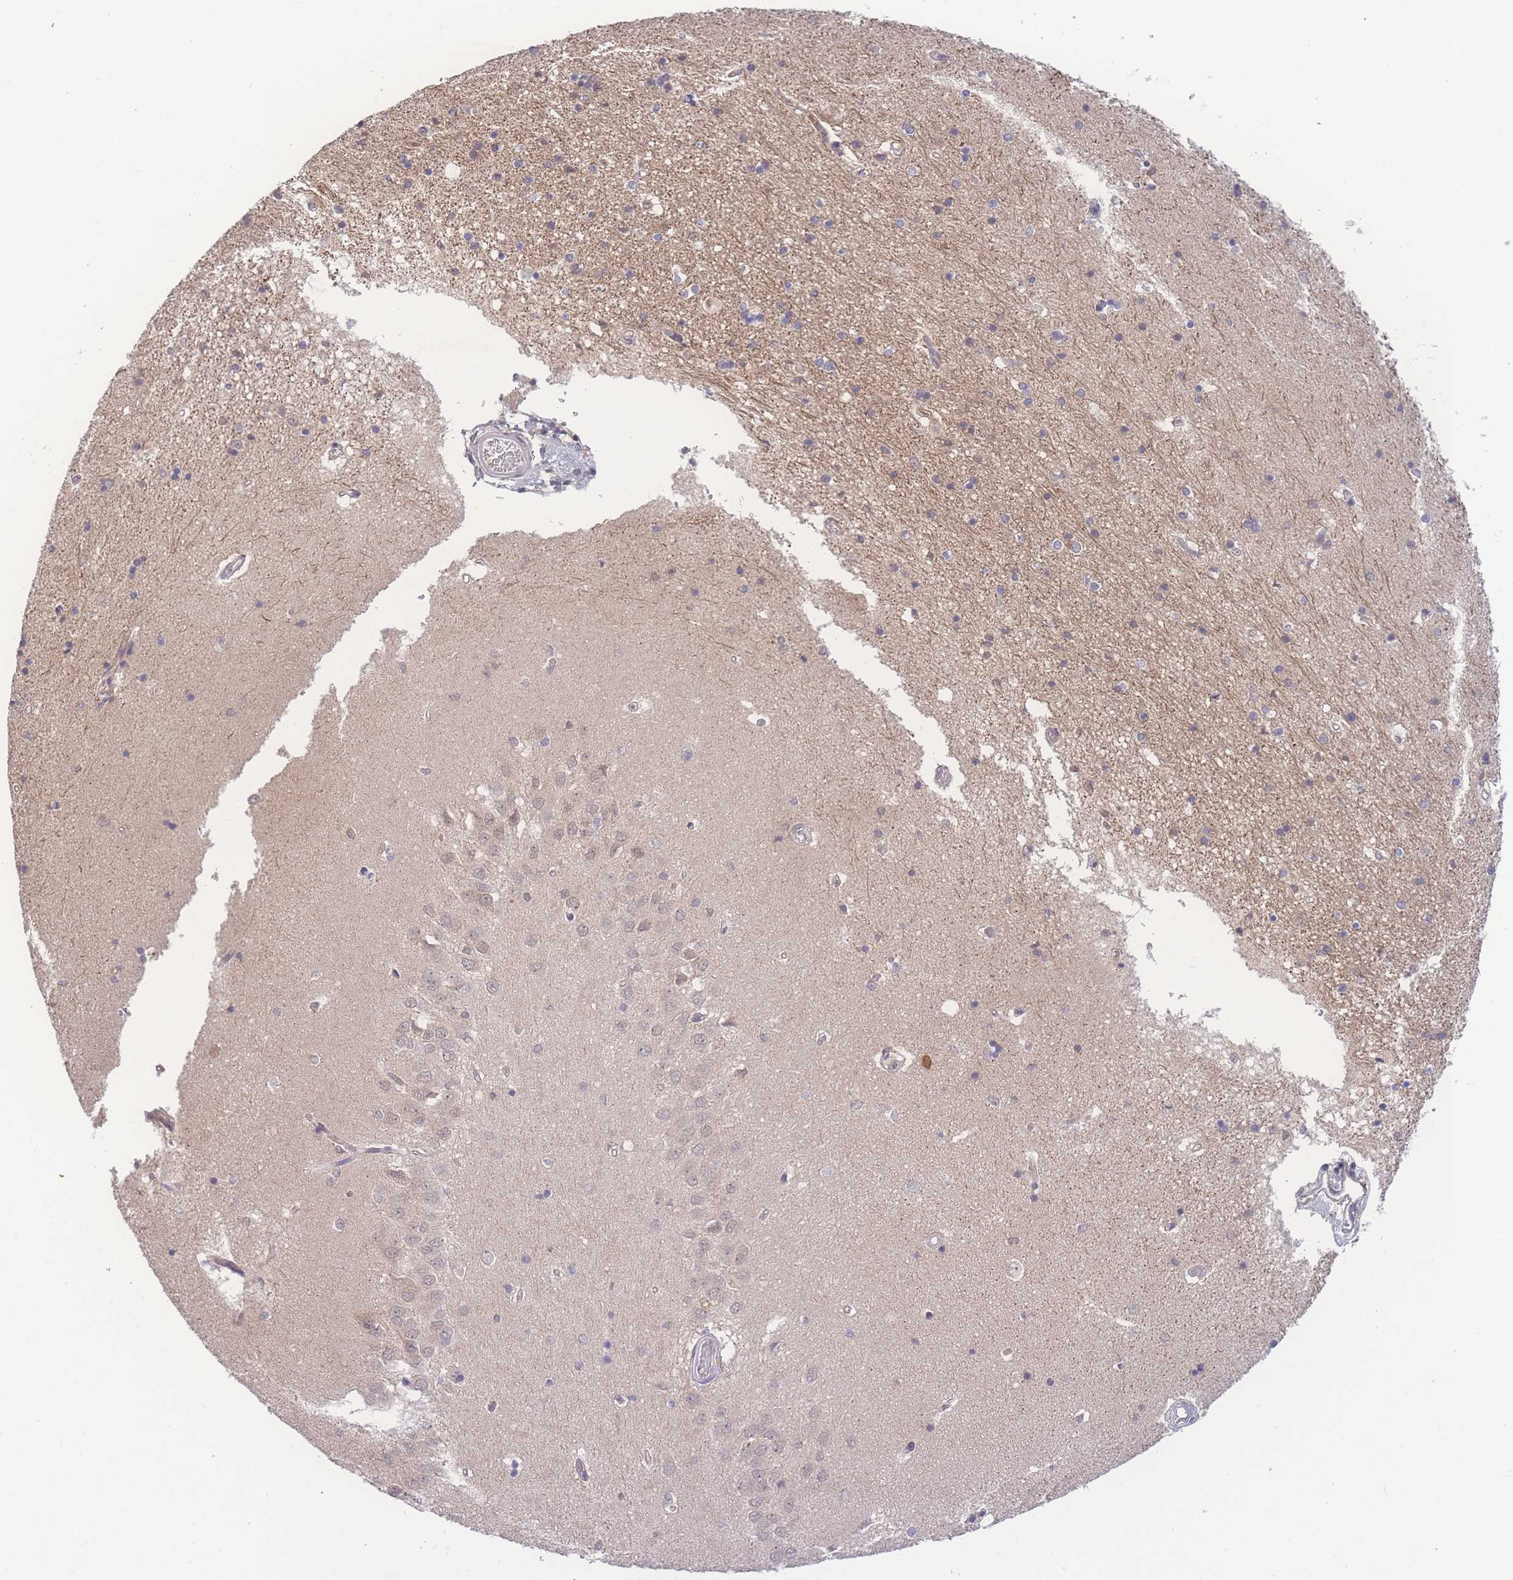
{"staining": {"intensity": "negative", "quantity": "none", "location": "none"}, "tissue": "hippocampus", "cell_type": "Glial cells", "image_type": "normal", "snomed": [{"axis": "morphology", "description": "Normal tissue, NOS"}, {"axis": "topography", "description": "Hippocampus"}], "caption": "Immunohistochemistry photomicrograph of normal hippocampus stained for a protein (brown), which displays no positivity in glial cells.", "gene": "RAVER1", "patient": {"sex": "male", "age": 45}}